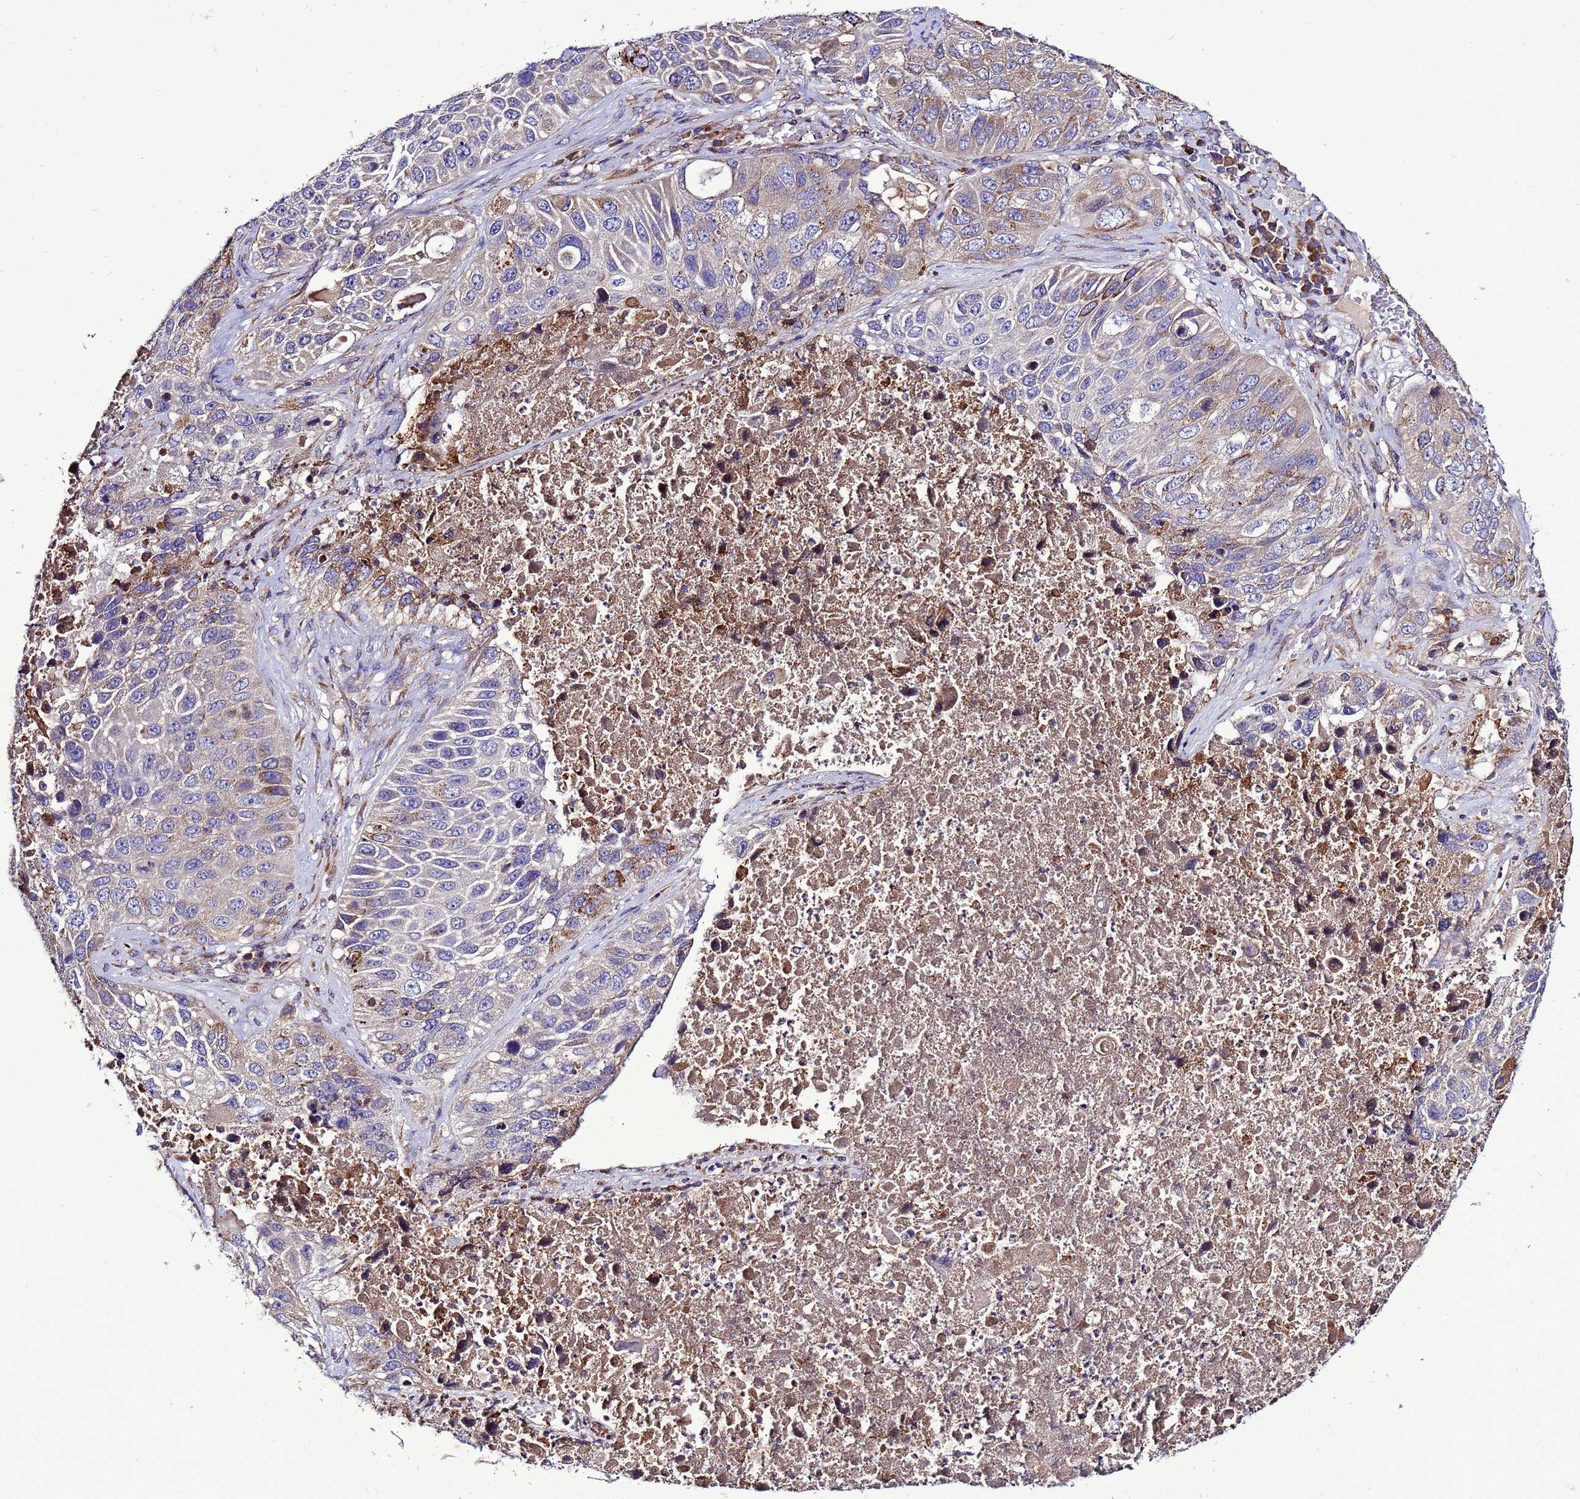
{"staining": {"intensity": "moderate", "quantity": "<25%", "location": "cytoplasmic/membranous"}, "tissue": "lung cancer", "cell_type": "Tumor cells", "image_type": "cancer", "snomed": [{"axis": "morphology", "description": "Squamous cell carcinoma, NOS"}, {"axis": "topography", "description": "Lung"}], "caption": "Immunohistochemistry of lung squamous cell carcinoma exhibits low levels of moderate cytoplasmic/membranous staining in about <25% of tumor cells.", "gene": "ANTKMT", "patient": {"sex": "male", "age": 61}}